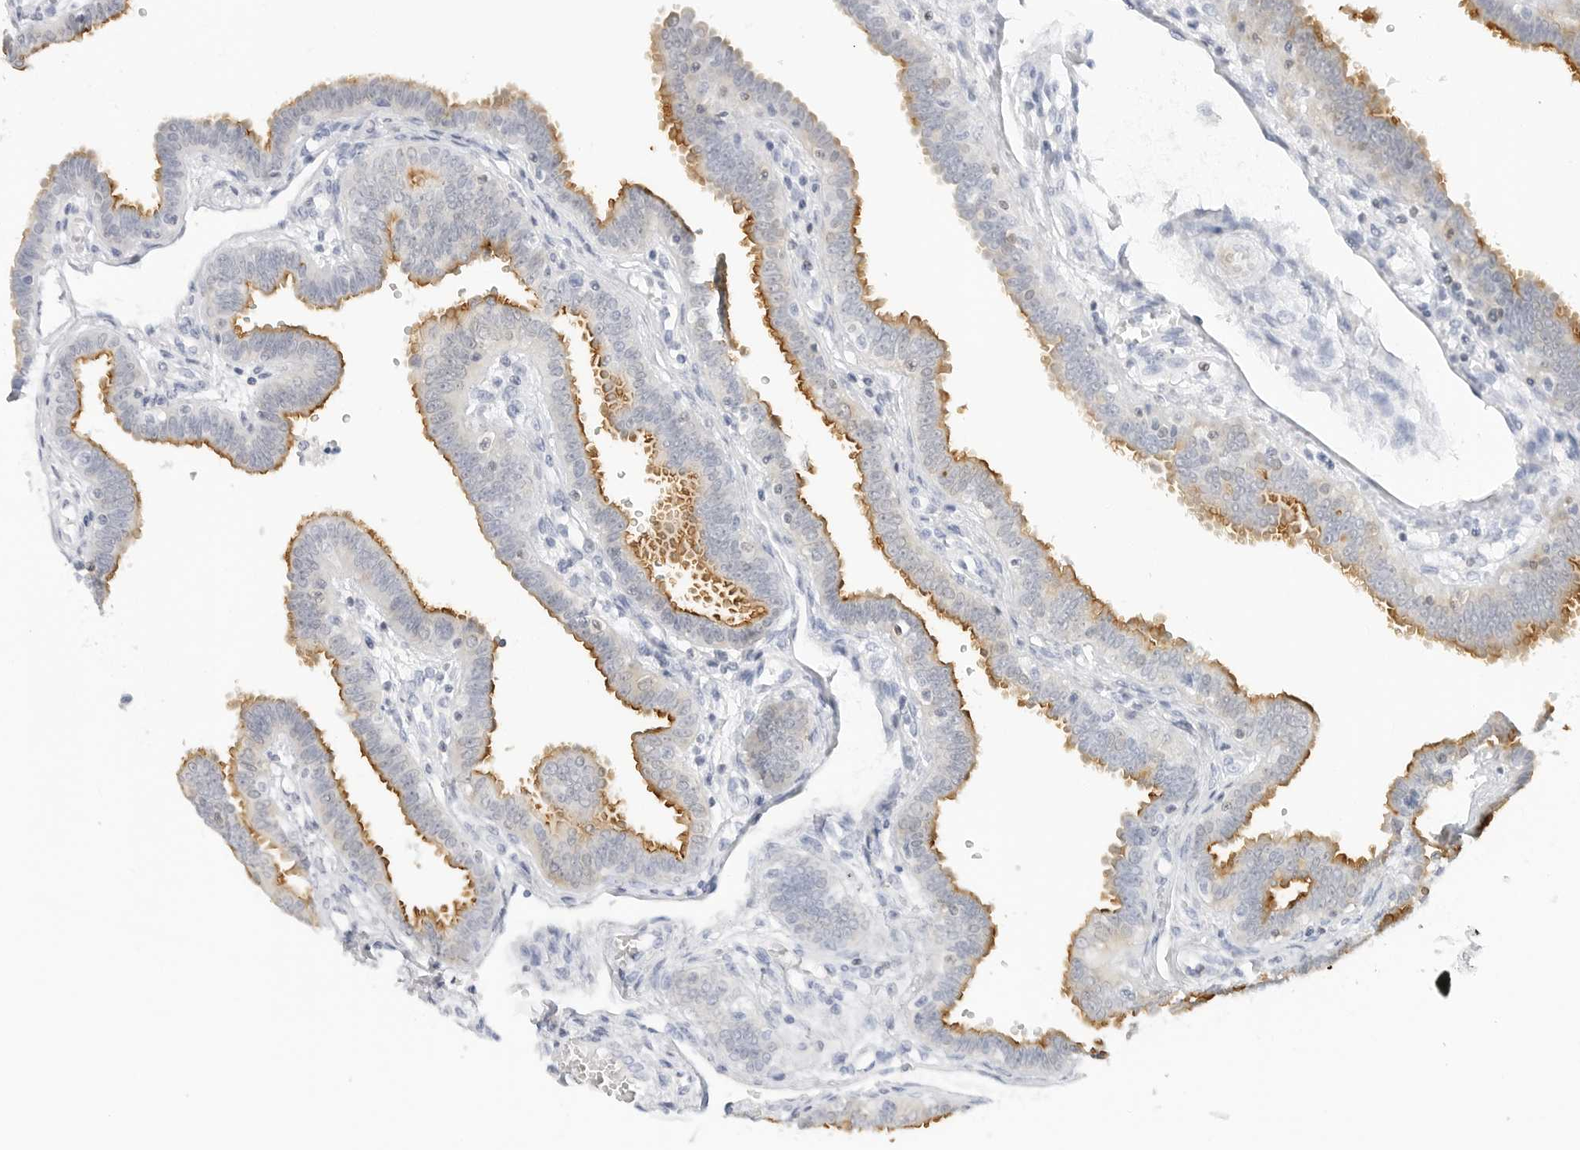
{"staining": {"intensity": "strong", "quantity": ">75%", "location": "cytoplasmic/membranous"}, "tissue": "fallopian tube", "cell_type": "Glandular cells", "image_type": "normal", "snomed": [{"axis": "morphology", "description": "Normal tissue, NOS"}, {"axis": "topography", "description": "Fallopian tube"}], "caption": "Protein staining of normal fallopian tube exhibits strong cytoplasmic/membranous expression in about >75% of glandular cells.", "gene": "SLC9A3R1", "patient": {"sex": "female", "age": 32}}